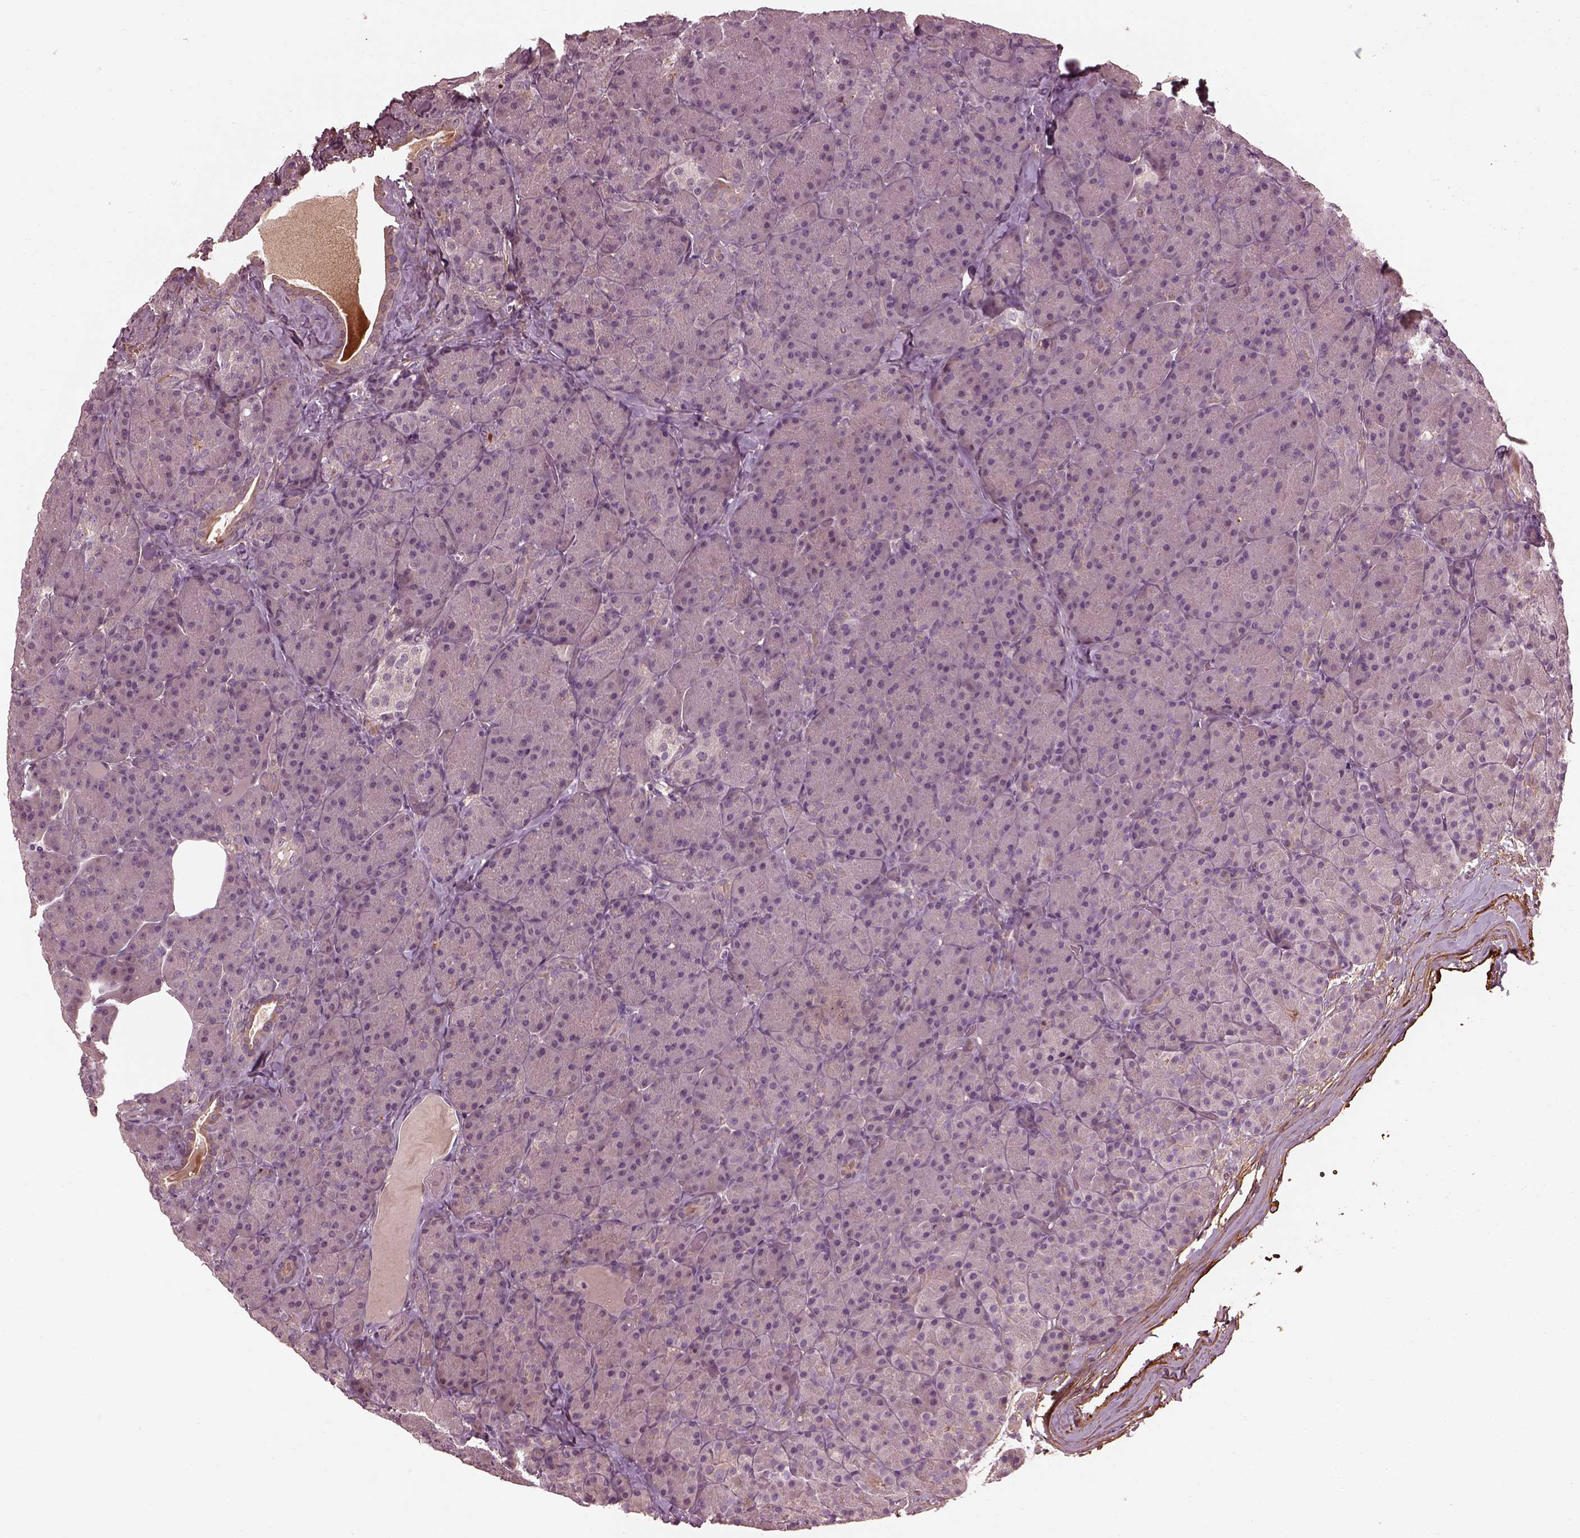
{"staining": {"intensity": "negative", "quantity": "none", "location": "none"}, "tissue": "pancreas", "cell_type": "Exocrine glandular cells", "image_type": "normal", "snomed": [{"axis": "morphology", "description": "Normal tissue, NOS"}, {"axis": "topography", "description": "Pancreas"}], "caption": "The IHC histopathology image has no significant positivity in exocrine glandular cells of pancreas. (Stains: DAB (3,3'-diaminobenzidine) immunohistochemistry with hematoxylin counter stain, Microscopy: brightfield microscopy at high magnification).", "gene": "EFEMP1", "patient": {"sex": "male", "age": 57}}